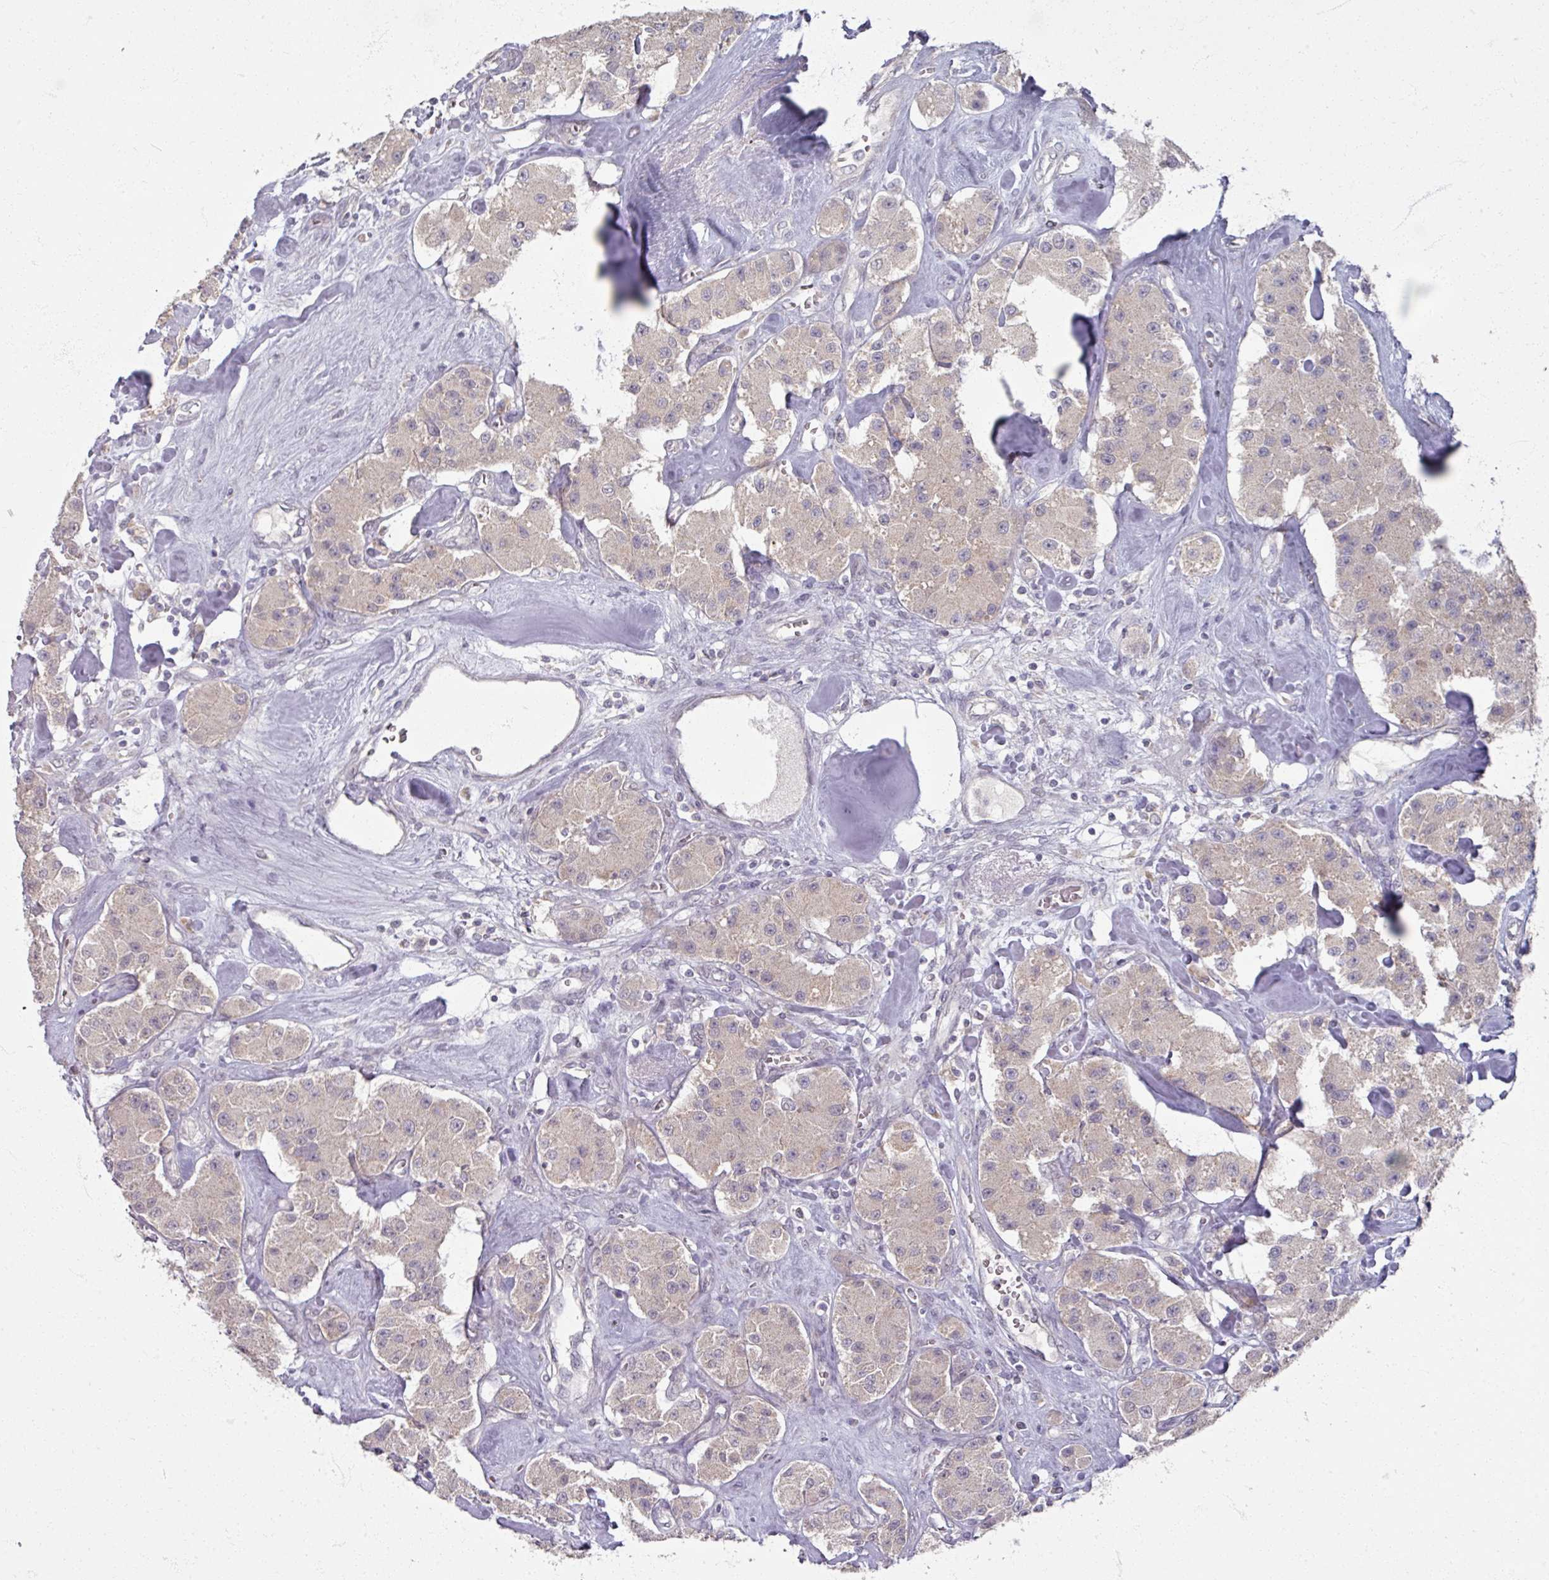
{"staining": {"intensity": "negative", "quantity": "none", "location": "none"}, "tissue": "carcinoid", "cell_type": "Tumor cells", "image_type": "cancer", "snomed": [{"axis": "morphology", "description": "Carcinoid, malignant, NOS"}, {"axis": "topography", "description": "Pancreas"}], "caption": "This is a micrograph of immunohistochemistry staining of malignant carcinoid, which shows no positivity in tumor cells. (Immunohistochemistry (ihc), brightfield microscopy, high magnification).", "gene": "SOX11", "patient": {"sex": "male", "age": 41}}